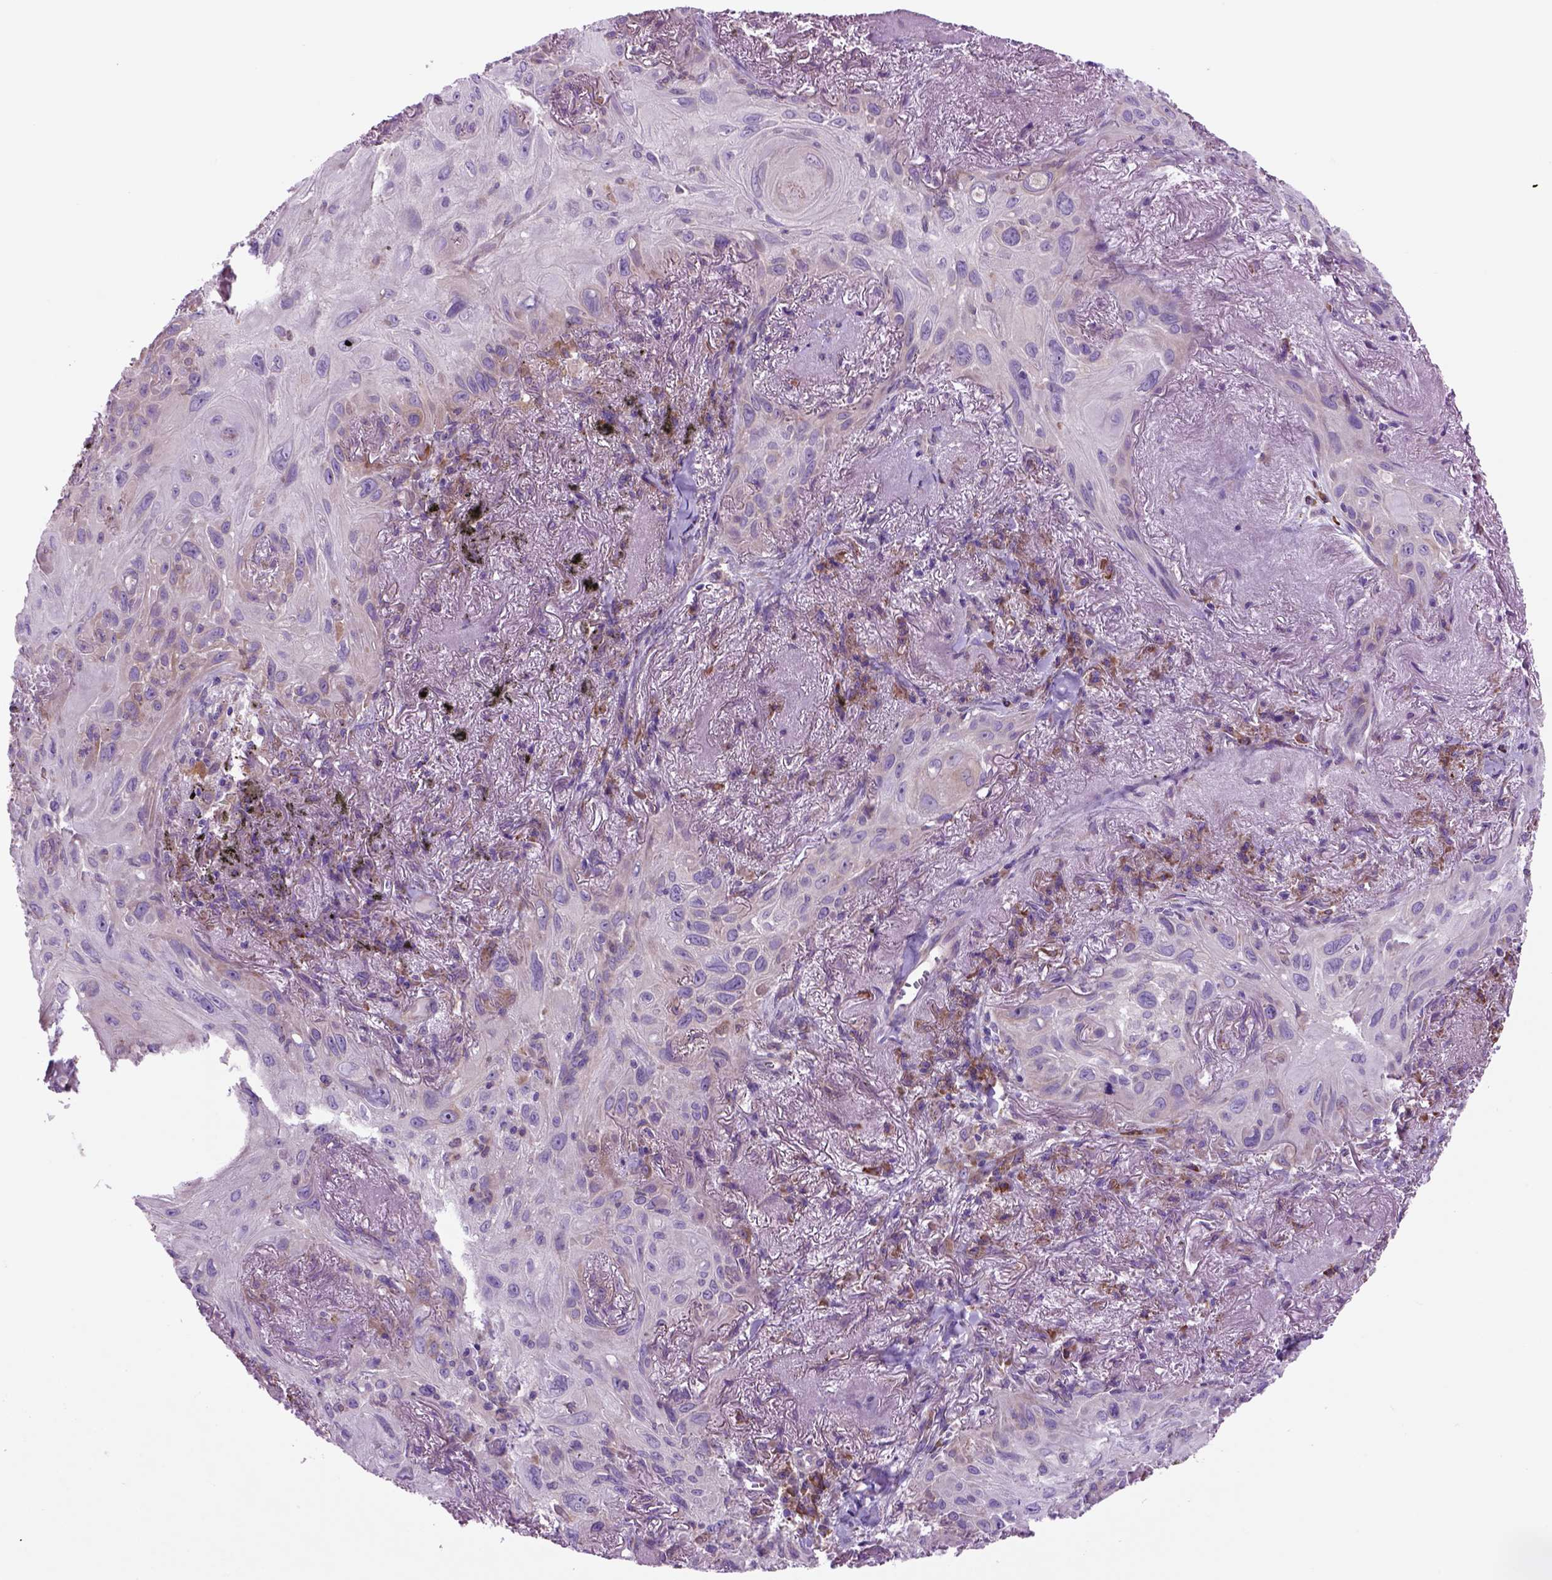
{"staining": {"intensity": "negative", "quantity": "none", "location": "none"}, "tissue": "lung cancer", "cell_type": "Tumor cells", "image_type": "cancer", "snomed": [{"axis": "morphology", "description": "Squamous cell carcinoma, NOS"}, {"axis": "topography", "description": "Lung"}], "caption": "IHC micrograph of human lung cancer stained for a protein (brown), which shows no expression in tumor cells. Brightfield microscopy of immunohistochemistry (IHC) stained with DAB (brown) and hematoxylin (blue), captured at high magnification.", "gene": "PIAS3", "patient": {"sex": "male", "age": 79}}